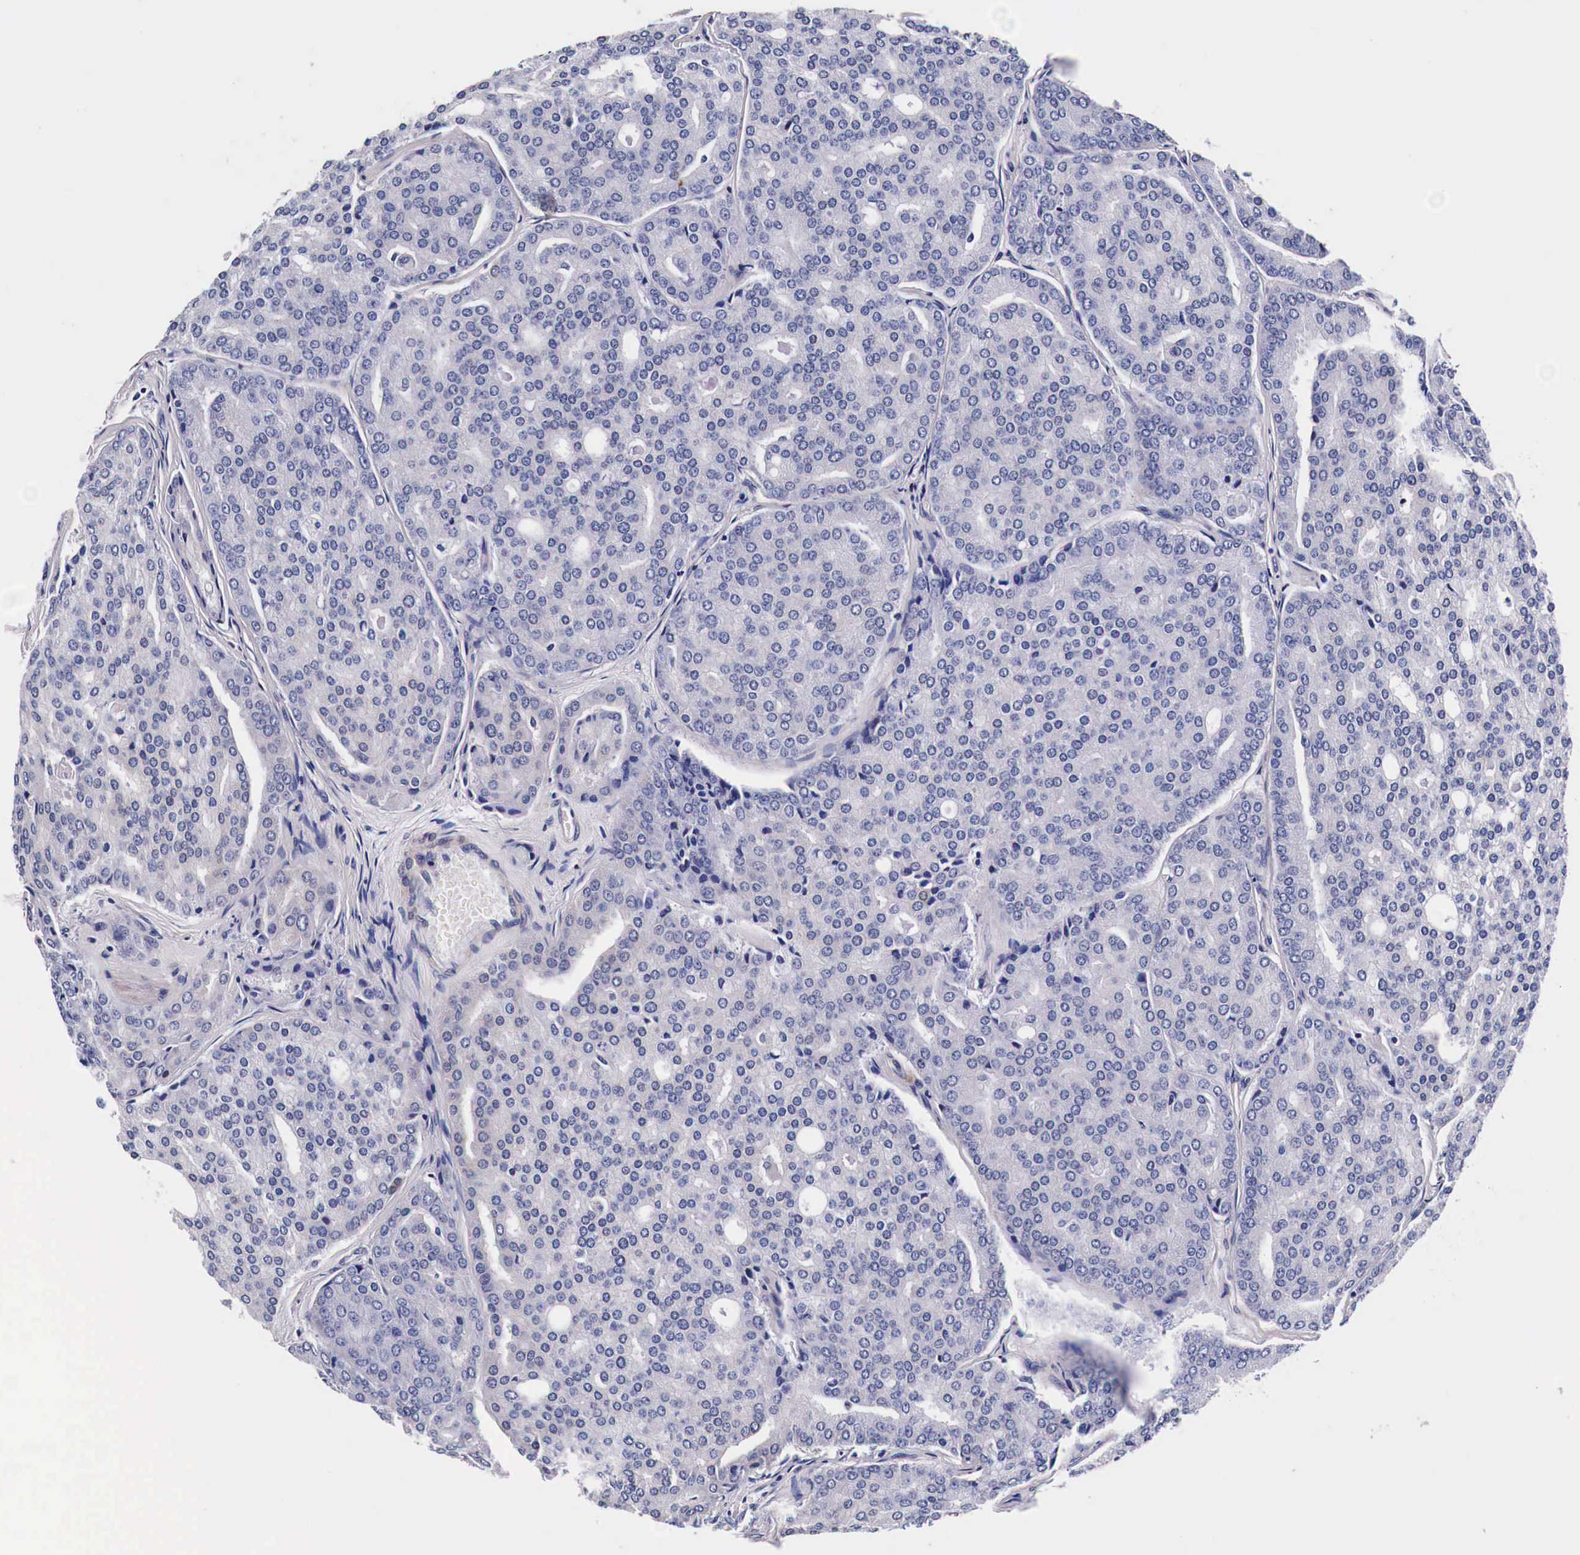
{"staining": {"intensity": "negative", "quantity": "none", "location": "none"}, "tissue": "prostate cancer", "cell_type": "Tumor cells", "image_type": "cancer", "snomed": [{"axis": "morphology", "description": "Adenocarcinoma, High grade"}, {"axis": "topography", "description": "Prostate"}], "caption": "Immunohistochemistry (IHC) photomicrograph of neoplastic tissue: human prostate adenocarcinoma (high-grade) stained with DAB exhibits no significant protein staining in tumor cells.", "gene": "HSPB1", "patient": {"sex": "male", "age": 64}}